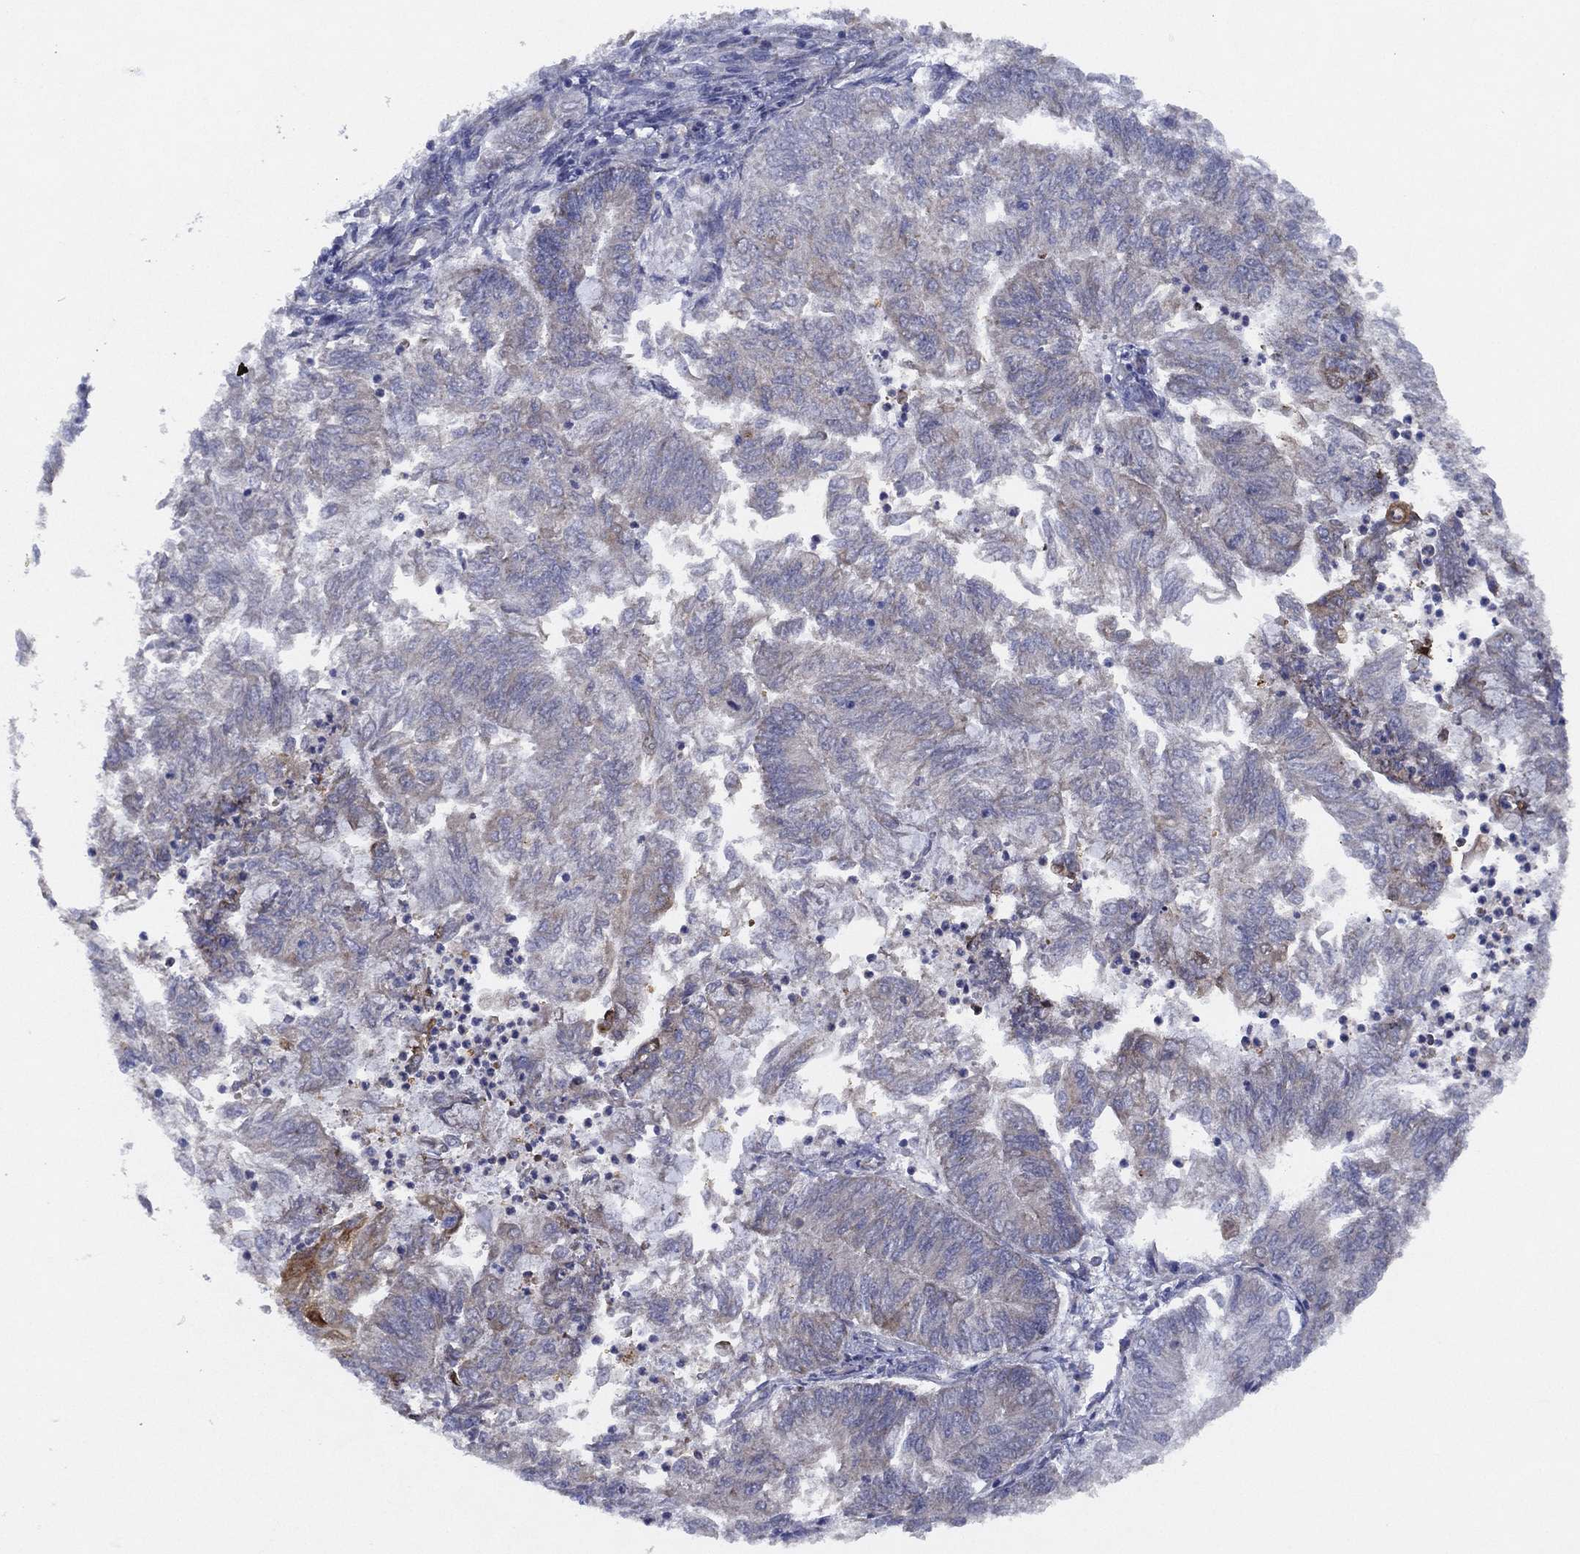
{"staining": {"intensity": "negative", "quantity": "none", "location": "none"}, "tissue": "endometrial cancer", "cell_type": "Tumor cells", "image_type": "cancer", "snomed": [{"axis": "morphology", "description": "Adenocarcinoma, NOS"}, {"axis": "topography", "description": "Endometrium"}], "caption": "IHC of endometrial cancer reveals no expression in tumor cells.", "gene": "ZNF223", "patient": {"sex": "female", "age": 59}}